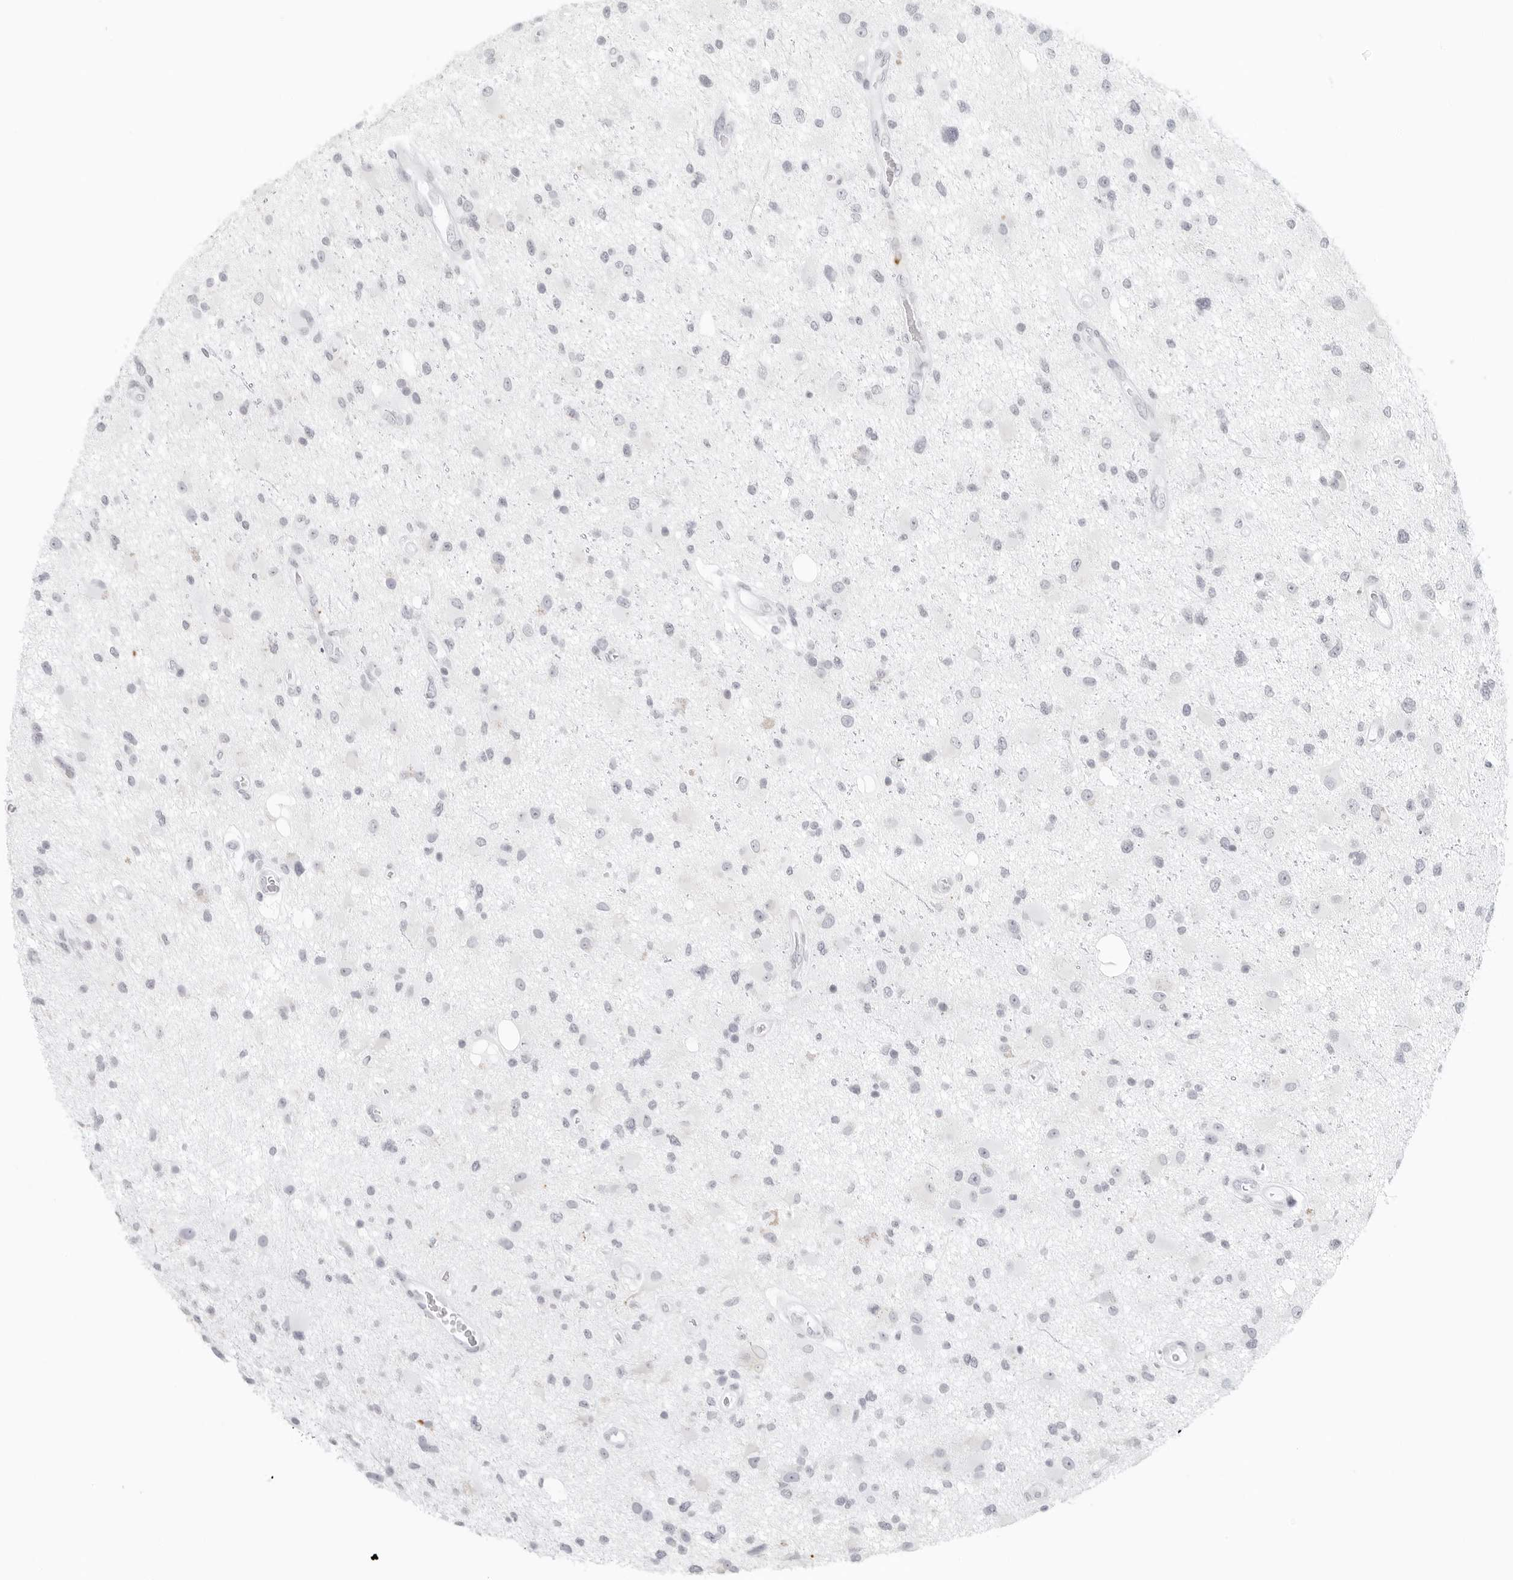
{"staining": {"intensity": "negative", "quantity": "none", "location": "none"}, "tissue": "glioma", "cell_type": "Tumor cells", "image_type": "cancer", "snomed": [{"axis": "morphology", "description": "Glioma, malignant, High grade"}, {"axis": "topography", "description": "Brain"}], "caption": "An immunohistochemistry (IHC) micrograph of glioma is shown. There is no staining in tumor cells of glioma.", "gene": "RPS6KC1", "patient": {"sex": "male", "age": 33}}